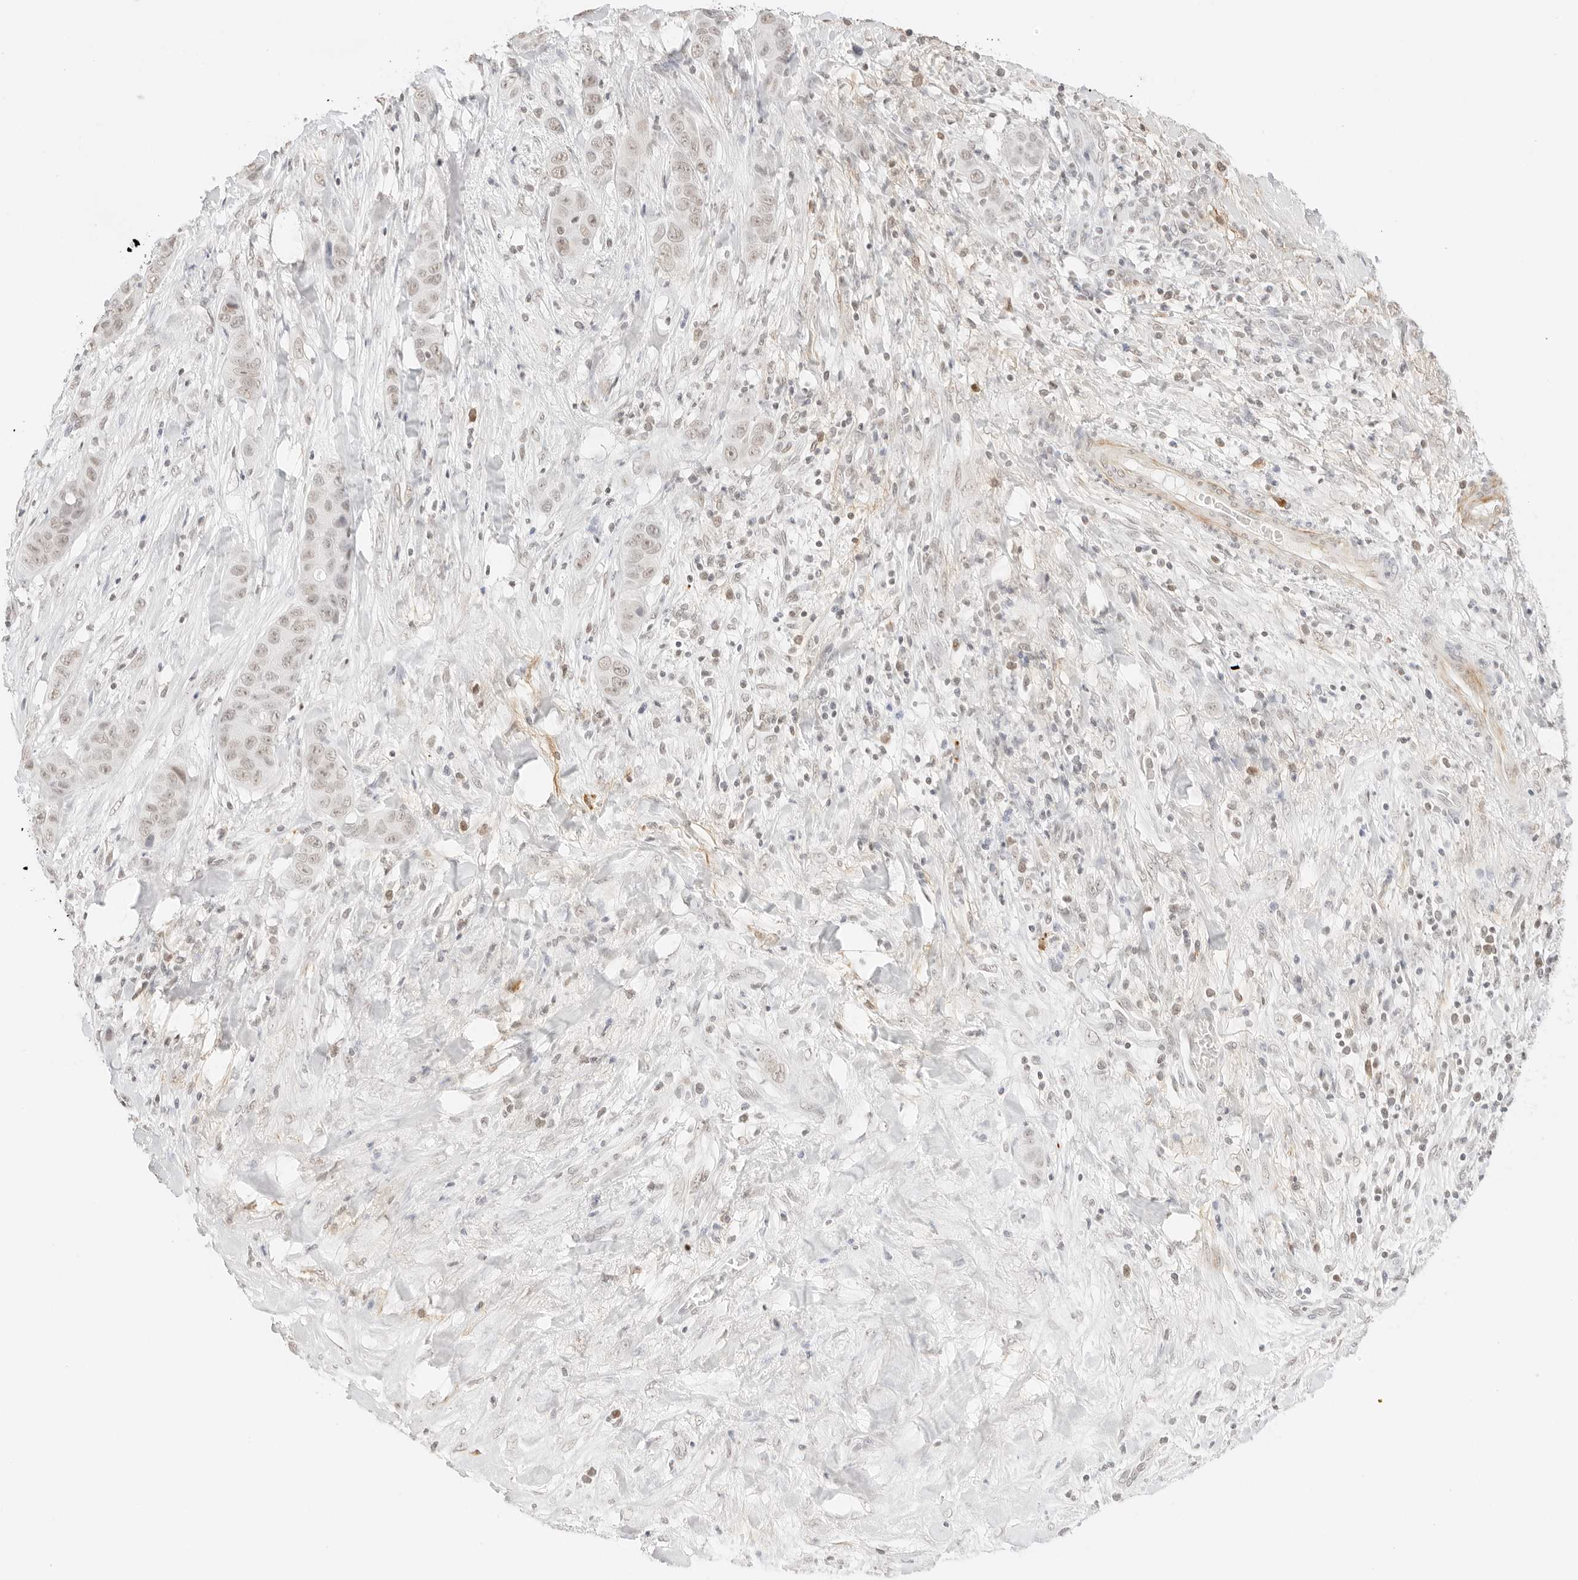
{"staining": {"intensity": "weak", "quantity": "<25%", "location": "nuclear"}, "tissue": "liver cancer", "cell_type": "Tumor cells", "image_type": "cancer", "snomed": [{"axis": "morphology", "description": "Cholangiocarcinoma"}, {"axis": "topography", "description": "Liver"}], "caption": "A micrograph of human liver cancer (cholangiocarcinoma) is negative for staining in tumor cells.", "gene": "FBLN5", "patient": {"sex": "female", "age": 52}}